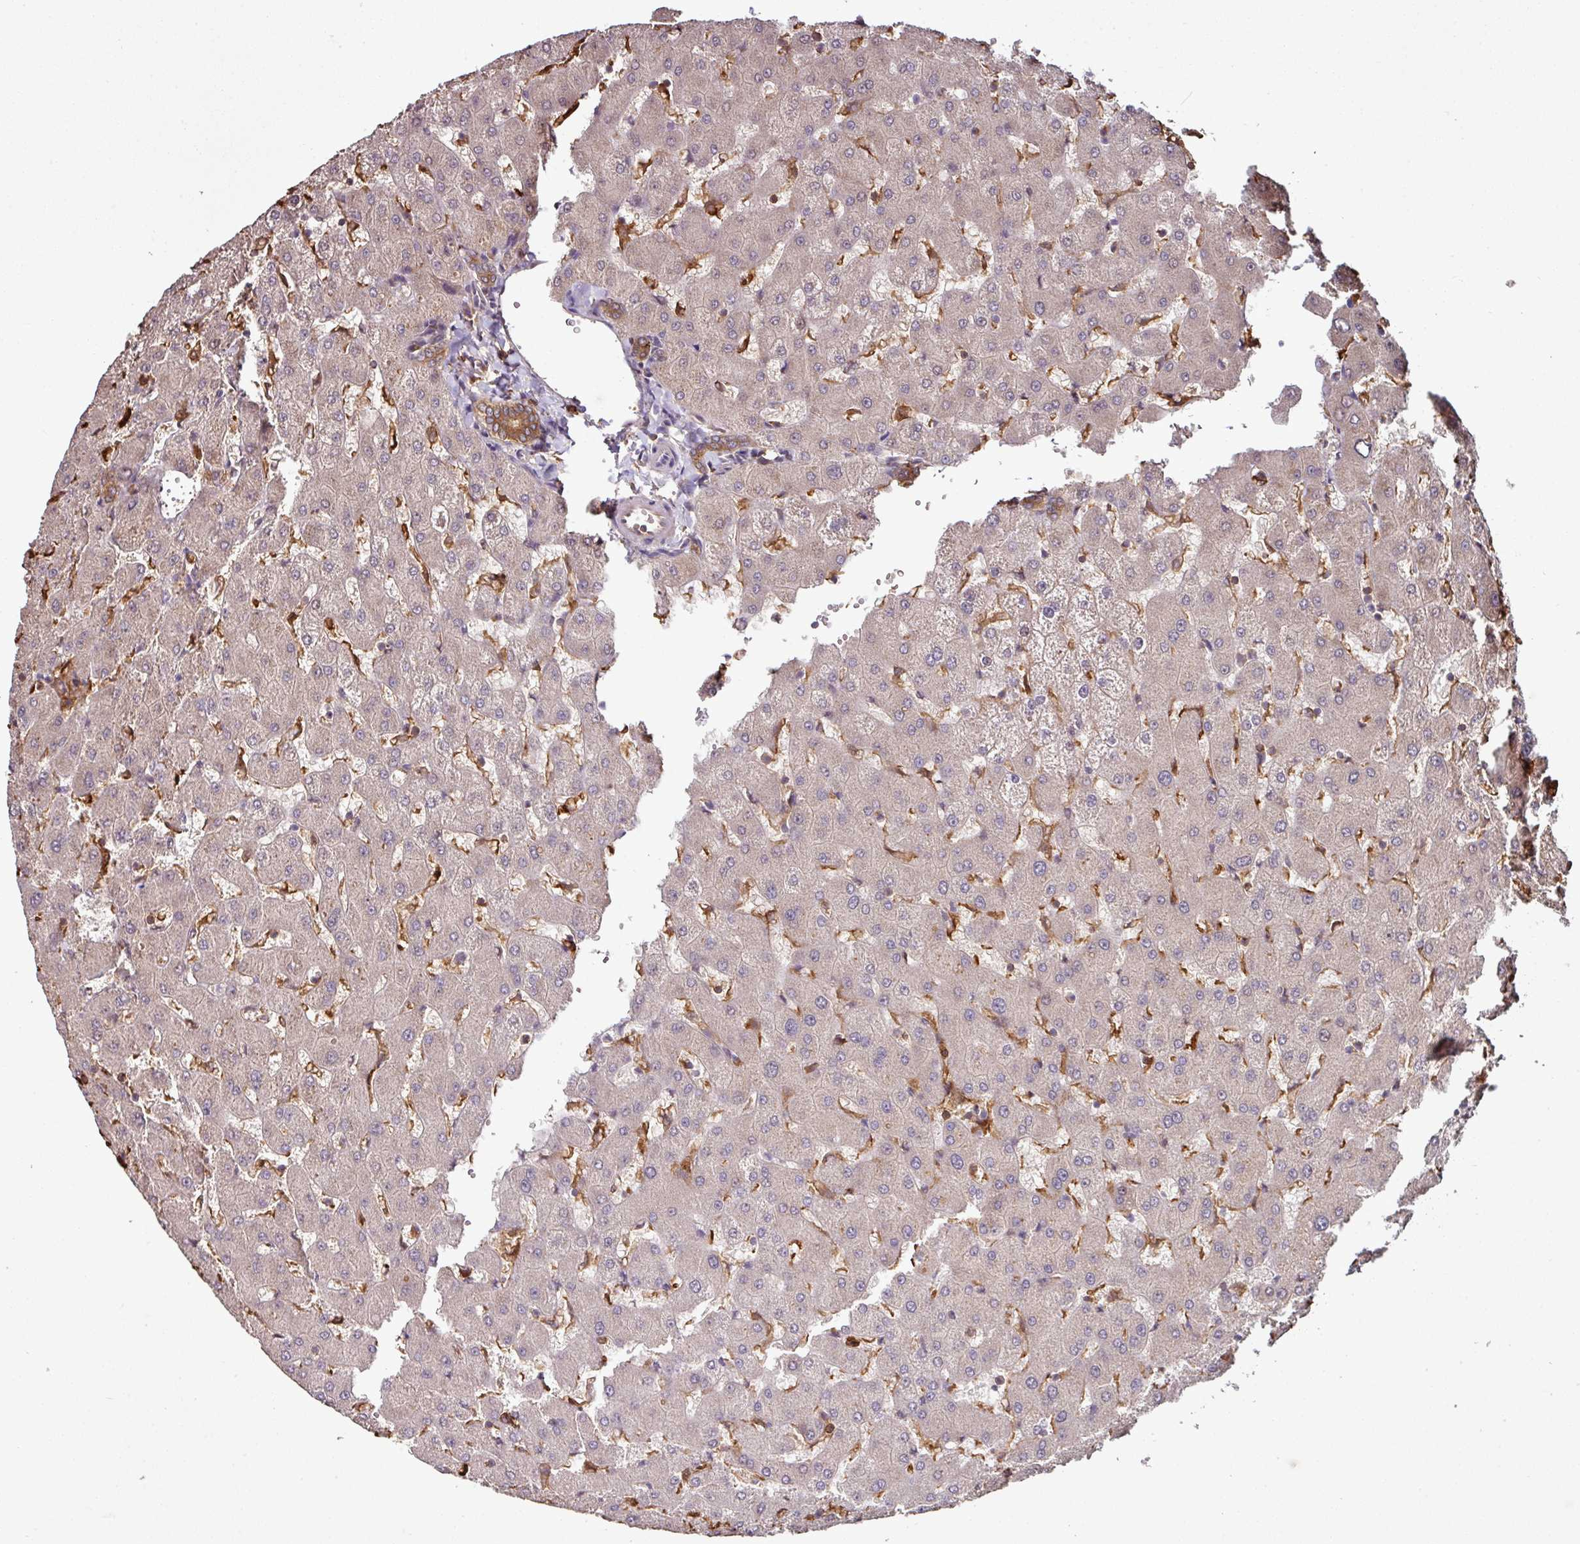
{"staining": {"intensity": "moderate", "quantity": ">75%", "location": "cytoplasmic/membranous"}, "tissue": "liver", "cell_type": "Cholangiocytes", "image_type": "normal", "snomed": [{"axis": "morphology", "description": "Normal tissue, NOS"}, {"axis": "topography", "description": "Liver"}], "caption": "Unremarkable liver reveals moderate cytoplasmic/membranous positivity in approximately >75% of cholangiocytes, visualized by immunohistochemistry. Immunohistochemistry stains the protein of interest in brown and the nuclei are stained blue.", "gene": "GNPDA1", "patient": {"sex": "female", "age": 63}}